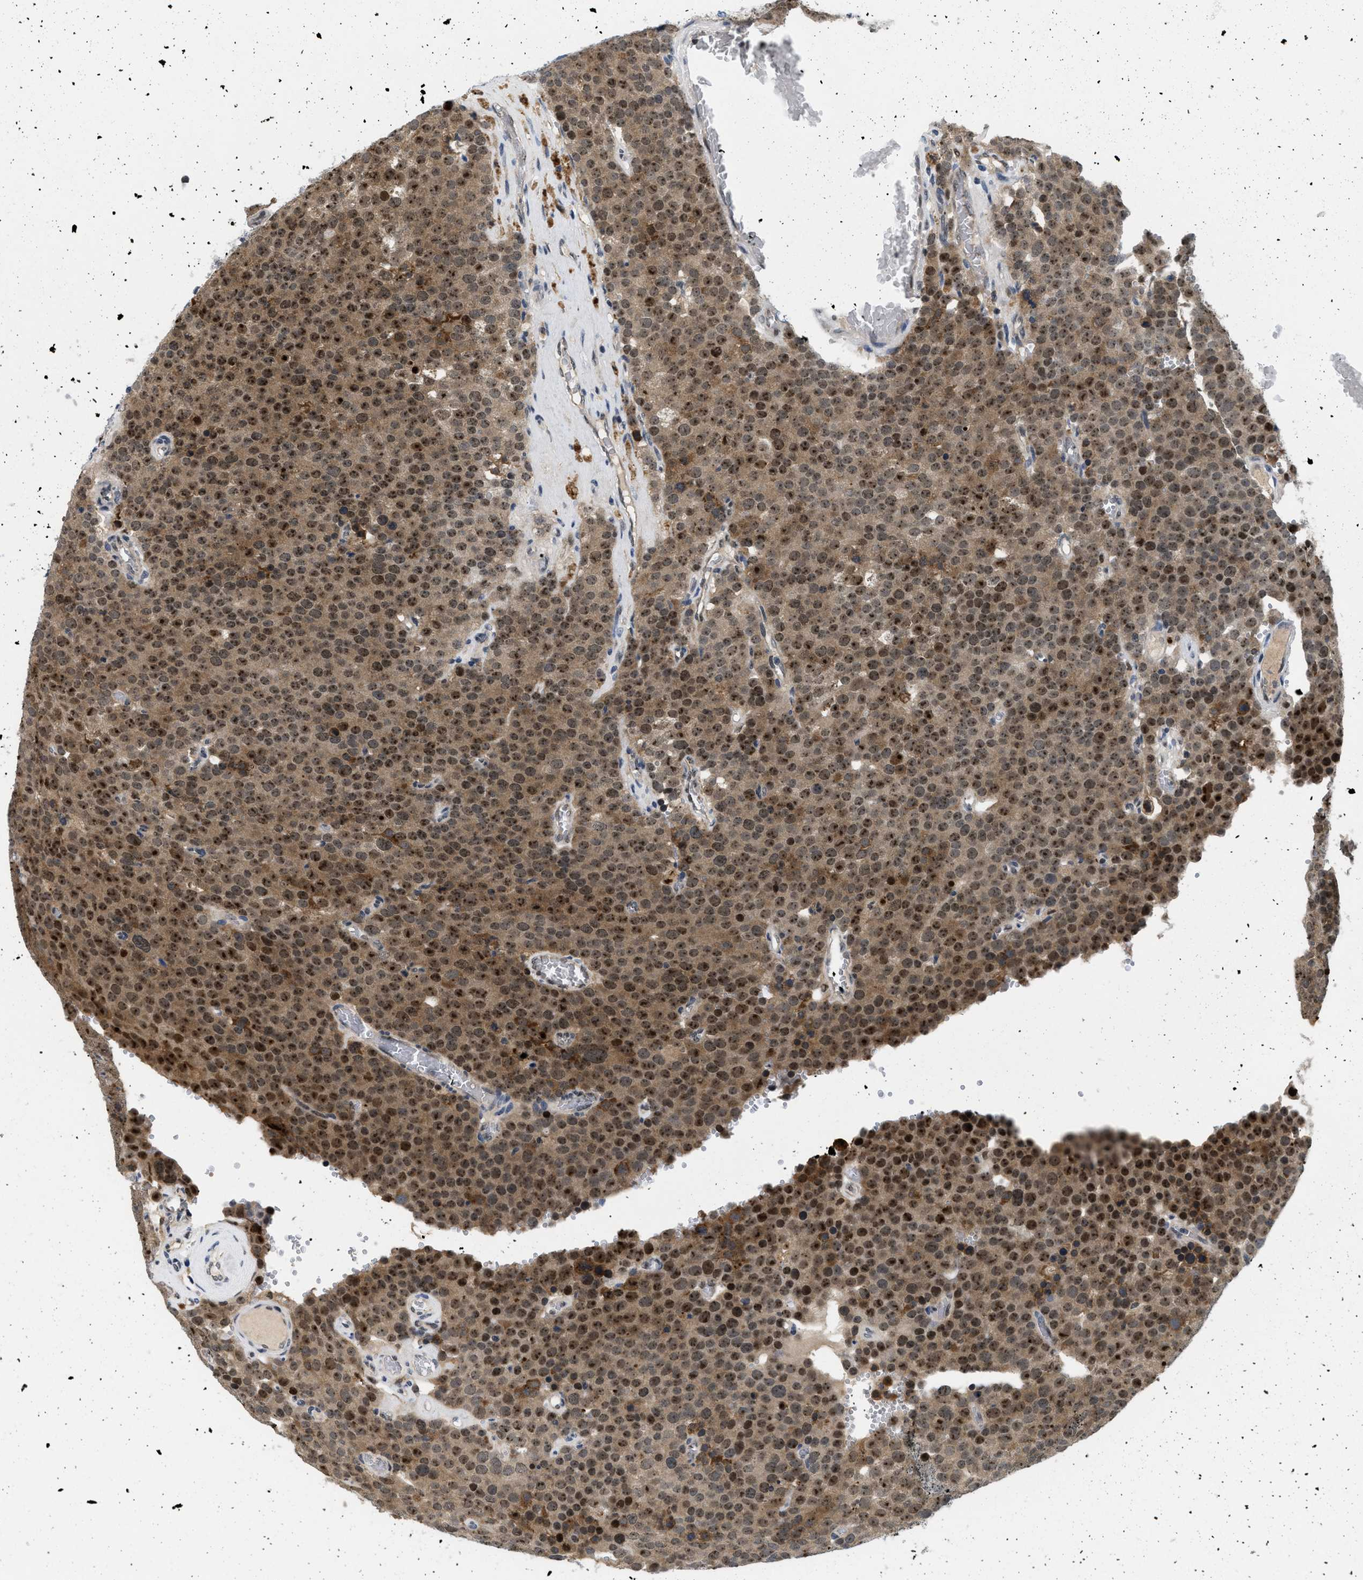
{"staining": {"intensity": "strong", "quantity": "25%-75%", "location": "cytoplasmic/membranous,nuclear"}, "tissue": "testis cancer", "cell_type": "Tumor cells", "image_type": "cancer", "snomed": [{"axis": "morphology", "description": "Normal tissue, NOS"}, {"axis": "morphology", "description": "Seminoma, NOS"}, {"axis": "topography", "description": "Testis"}], "caption": "Protein staining exhibits strong cytoplasmic/membranous and nuclear staining in approximately 25%-75% of tumor cells in testis cancer (seminoma).", "gene": "PITHD1", "patient": {"sex": "male", "age": 71}}